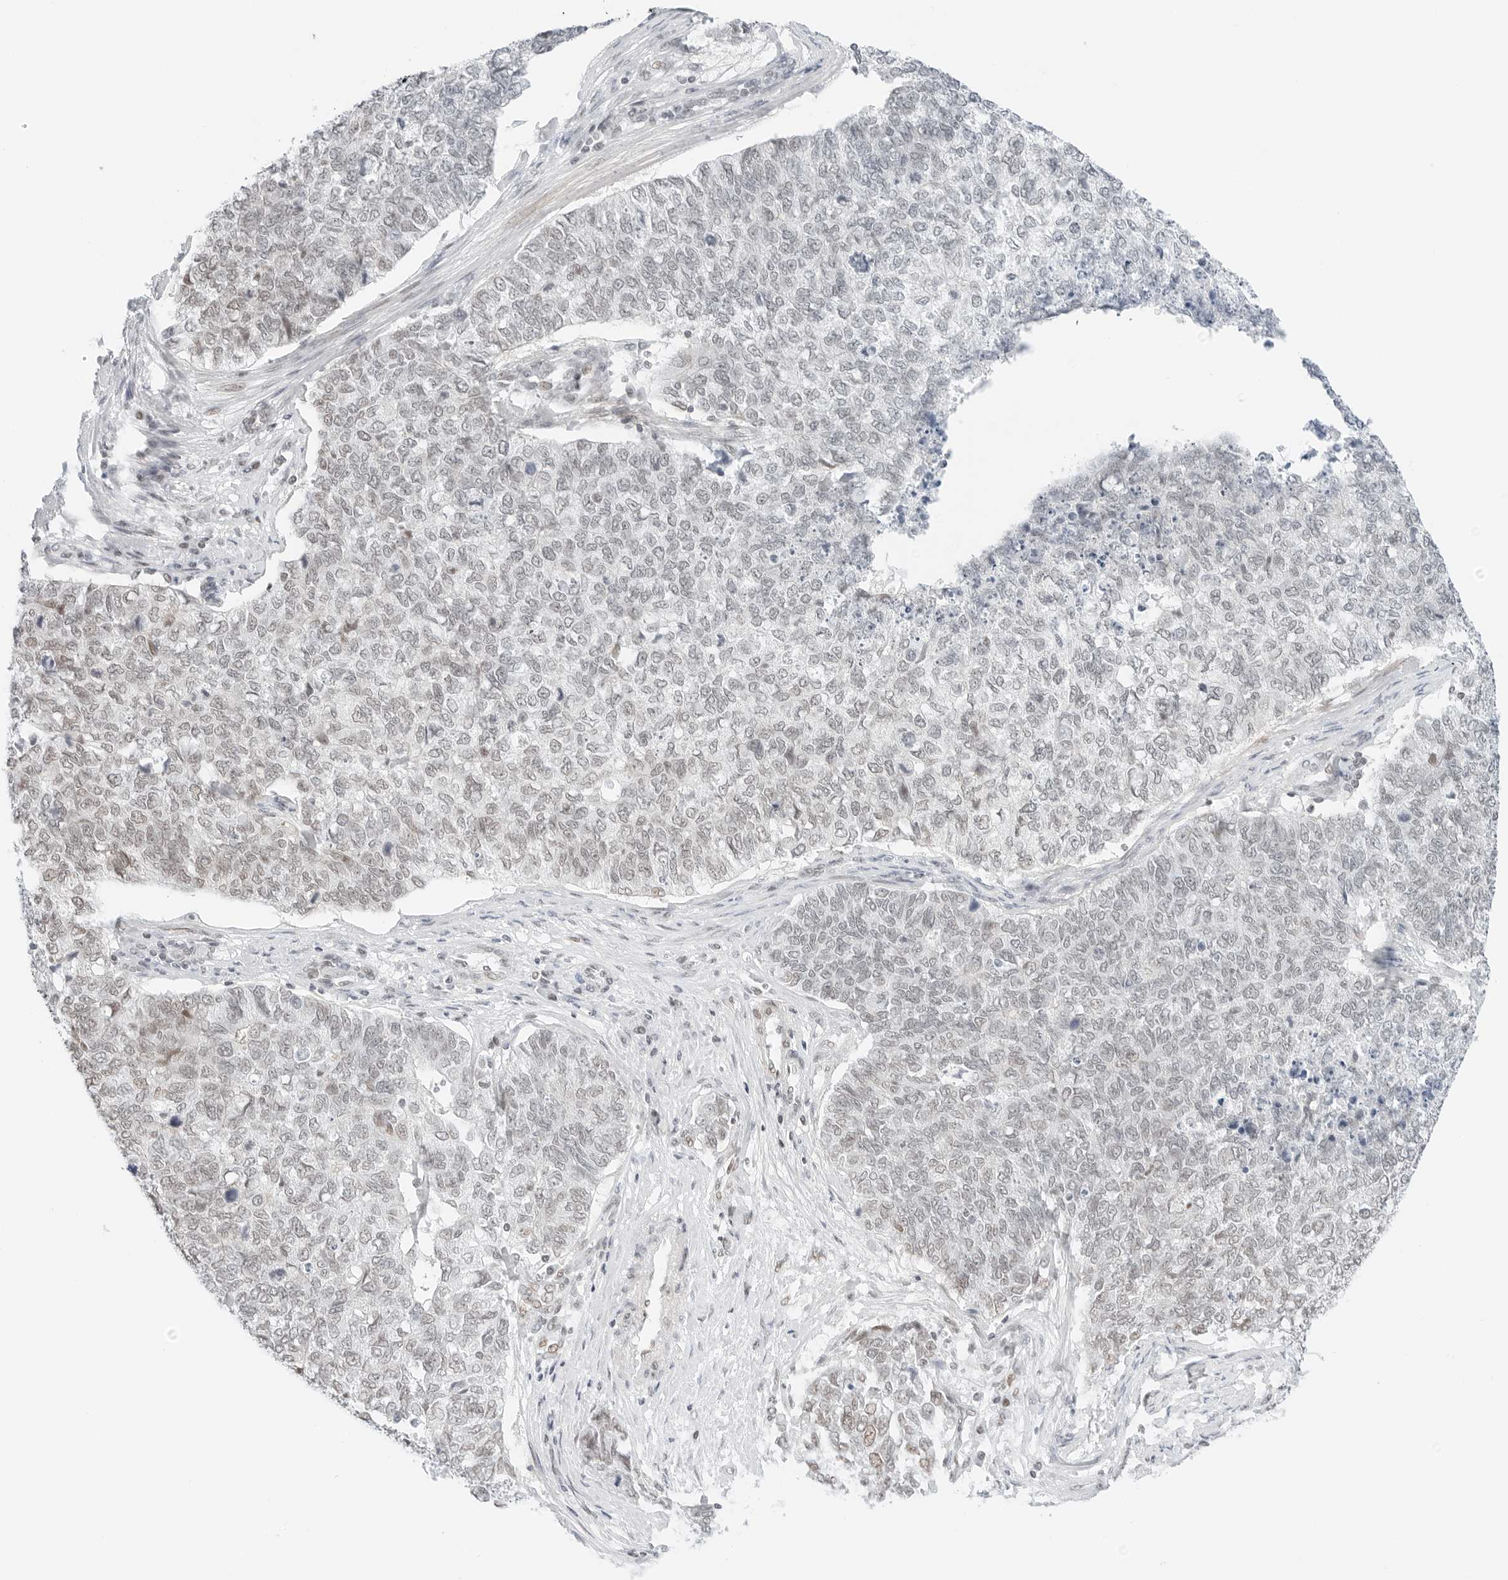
{"staining": {"intensity": "negative", "quantity": "none", "location": "none"}, "tissue": "cervical cancer", "cell_type": "Tumor cells", "image_type": "cancer", "snomed": [{"axis": "morphology", "description": "Squamous cell carcinoma, NOS"}, {"axis": "topography", "description": "Cervix"}], "caption": "Immunohistochemistry (IHC) histopathology image of human cervical squamous cell carcinoma stained for a protein (brown), which displays no expression in tumor cells.", "gene": "CRTC2", "patient": {"sex": "female", "age": 63}}